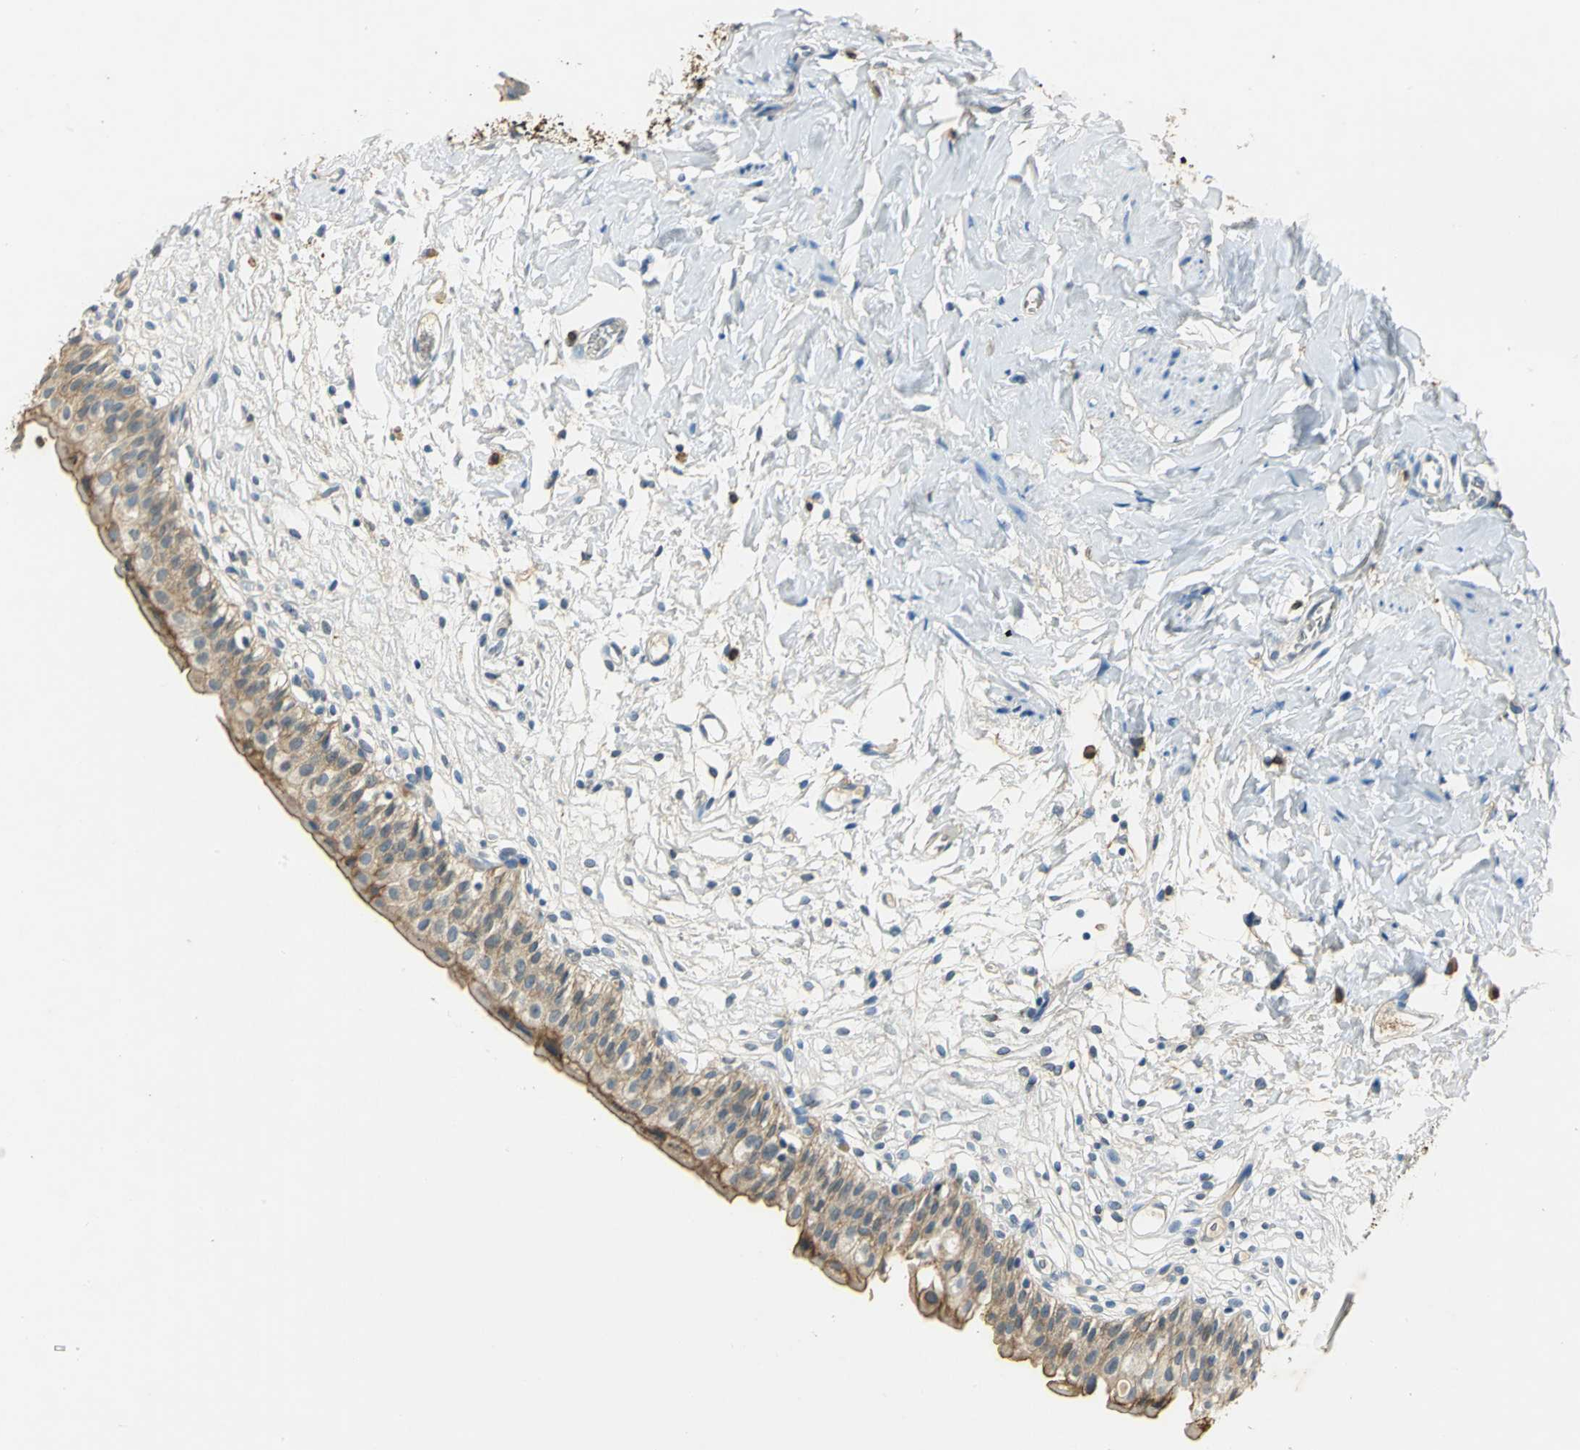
{"staining": {"intensity": "moderate", "quantity": "25%-75%", "location": "cytoplasmic/membranous"}, "tissue": "urinary bladder", "cell_type": "Urothelial cells", "image_type": "normal", "snomed": [{"axis": "morphology", "description": "Normal tissue, NOS"}, {"axis": "topography", "description": "Urinary bladder"}], "caption": "A high-resolution micrograph shows immunohistochemistry (IHC) staining of normal urinary bladder, which reveals moderate cytoplasmic/membranous expression in approximately 25%-75% of urothelial cells.", "gene": "ANXA4", "patient": {"sex": "female", "age": 80}}